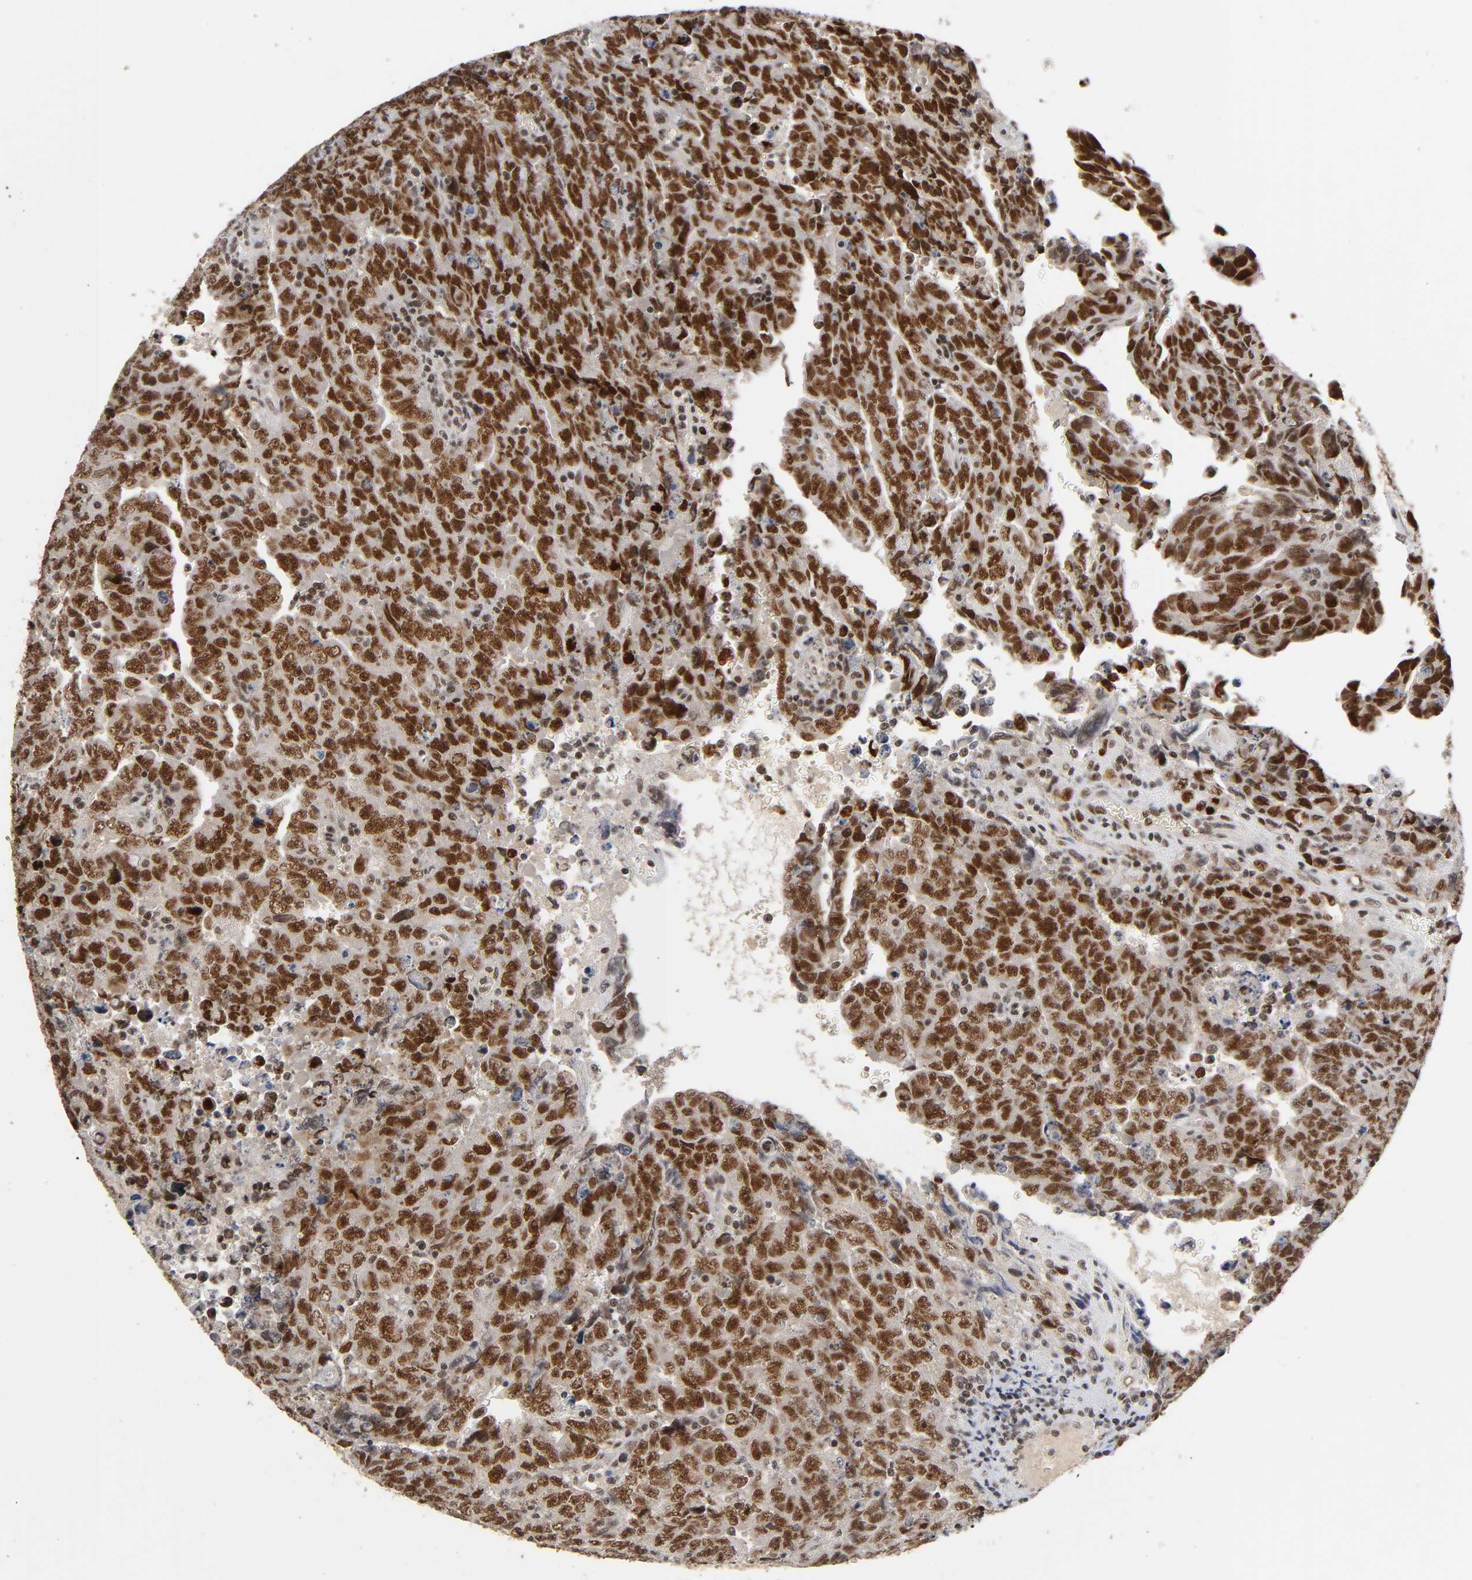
{"staining": {"intensity": "strong", "quantity": ">75%", "location": "cytoplasmic/membranous,nuclear"}, "tissue": "testis cancer", "cell_type": "Tumor cells", "image_type": "cancer", "snomed": [{"axis": "morphology", "description": "Carcinoma, Embryonal, NOS"}, {"axis": "topography", "description": "Testis"}], "caption": "The micrograph displays a brown stain indicating the presence of a protein in the cytoplasmic/membranous and nuclear of tumor cells in testis cancer.", "gene": "ZNF384", "patient": {"sex": "male", "age": 28}}